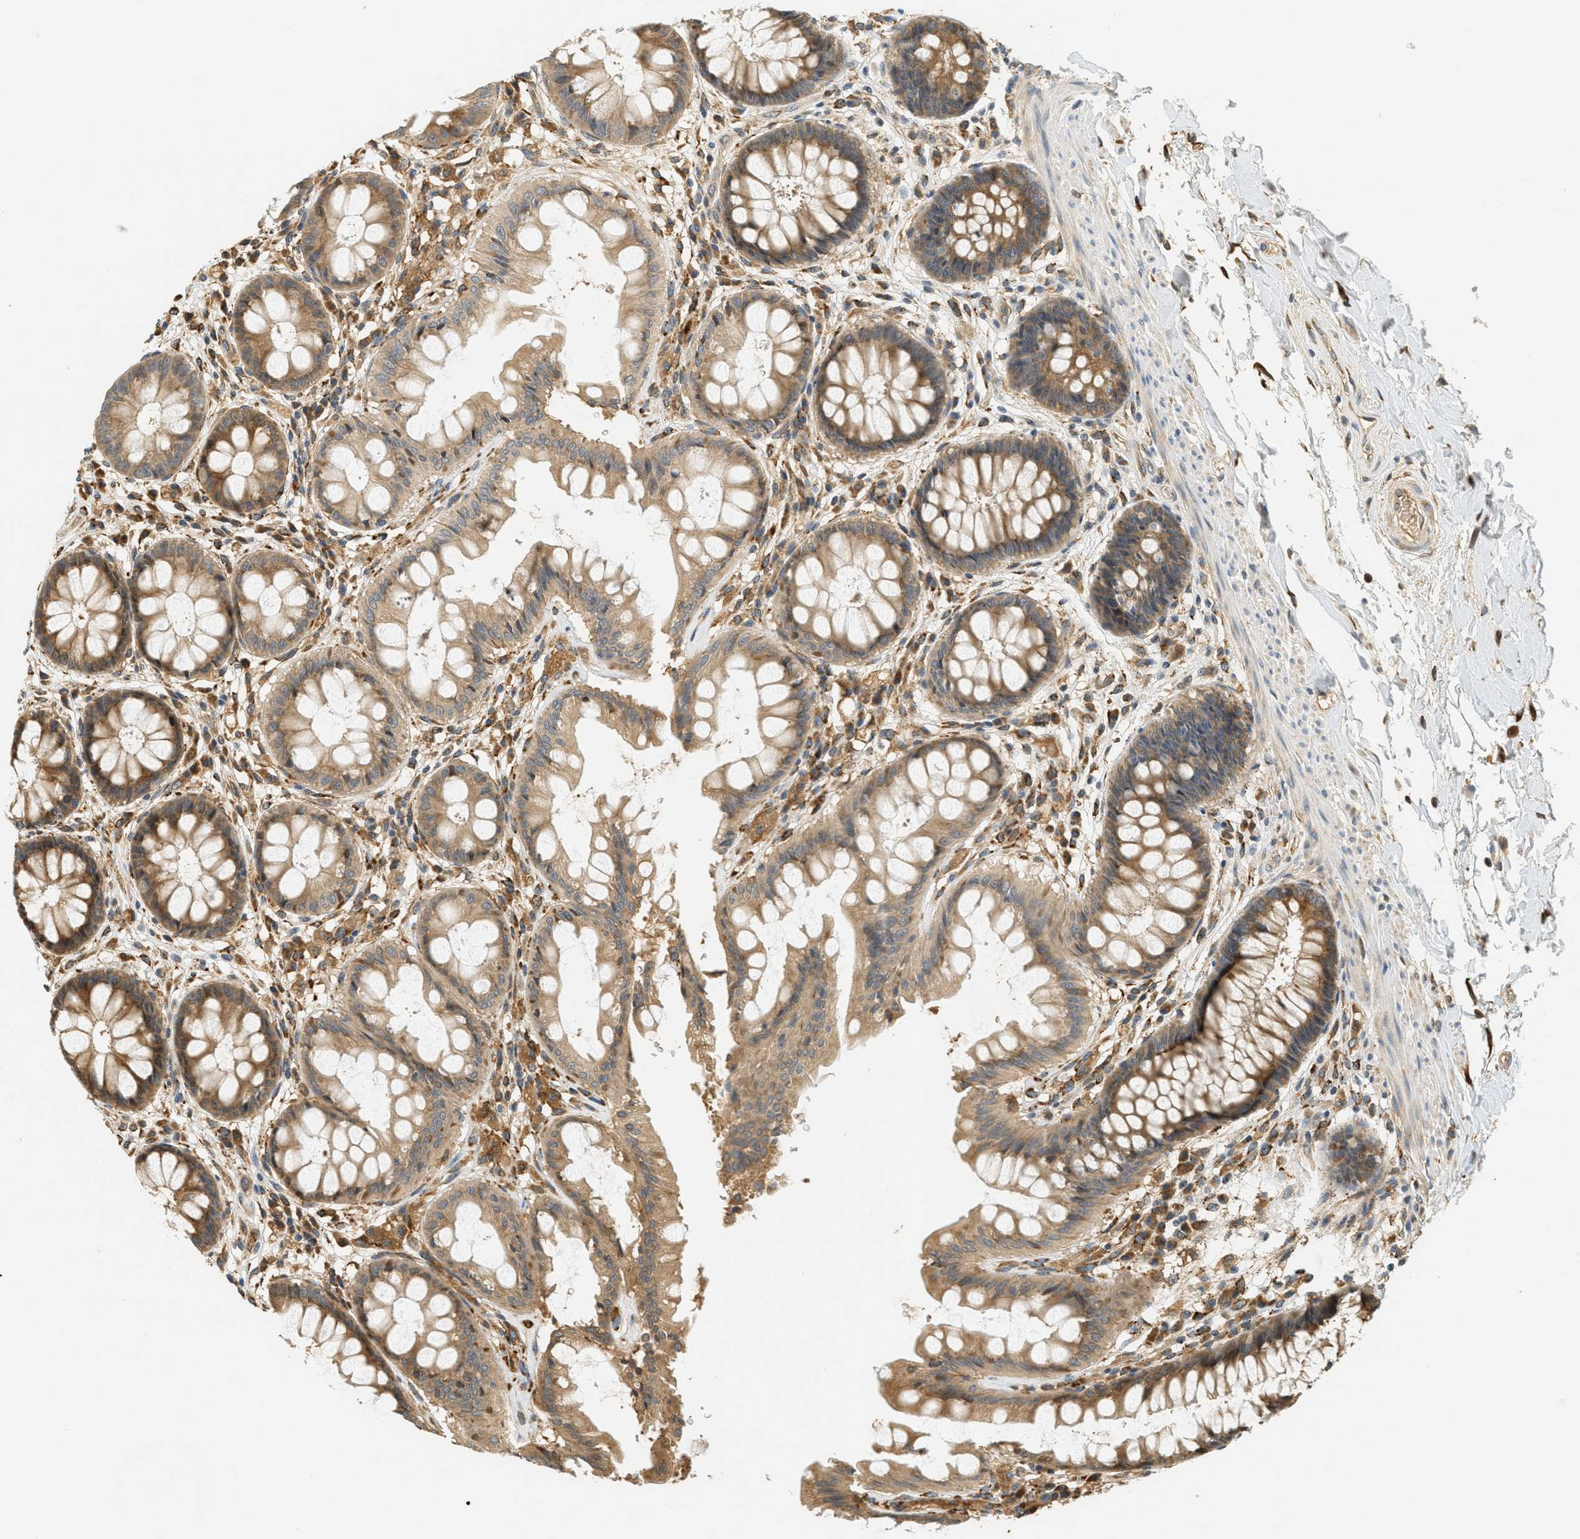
{"staining": {"intensity": "moderate", "quantity": ">75%", "location": "cytoplasmic/membranous"}, "tissue": "rectum", "cell_type": "Glandular cells", "image_type": "normal", "snomed": [{"axis": "morphology", "description": "Normal tissue, NOS"}, {"axis": "topography", "description": "Rectum"}], "caption": "The image shows immunohistochemical staining of unremarkable rectum. There is moderate cytoplasmic/membranous staining is seen in about >75% of glandular cells.", "gene": "PDK1", "patient": {"sex": "female", "age": 46}}